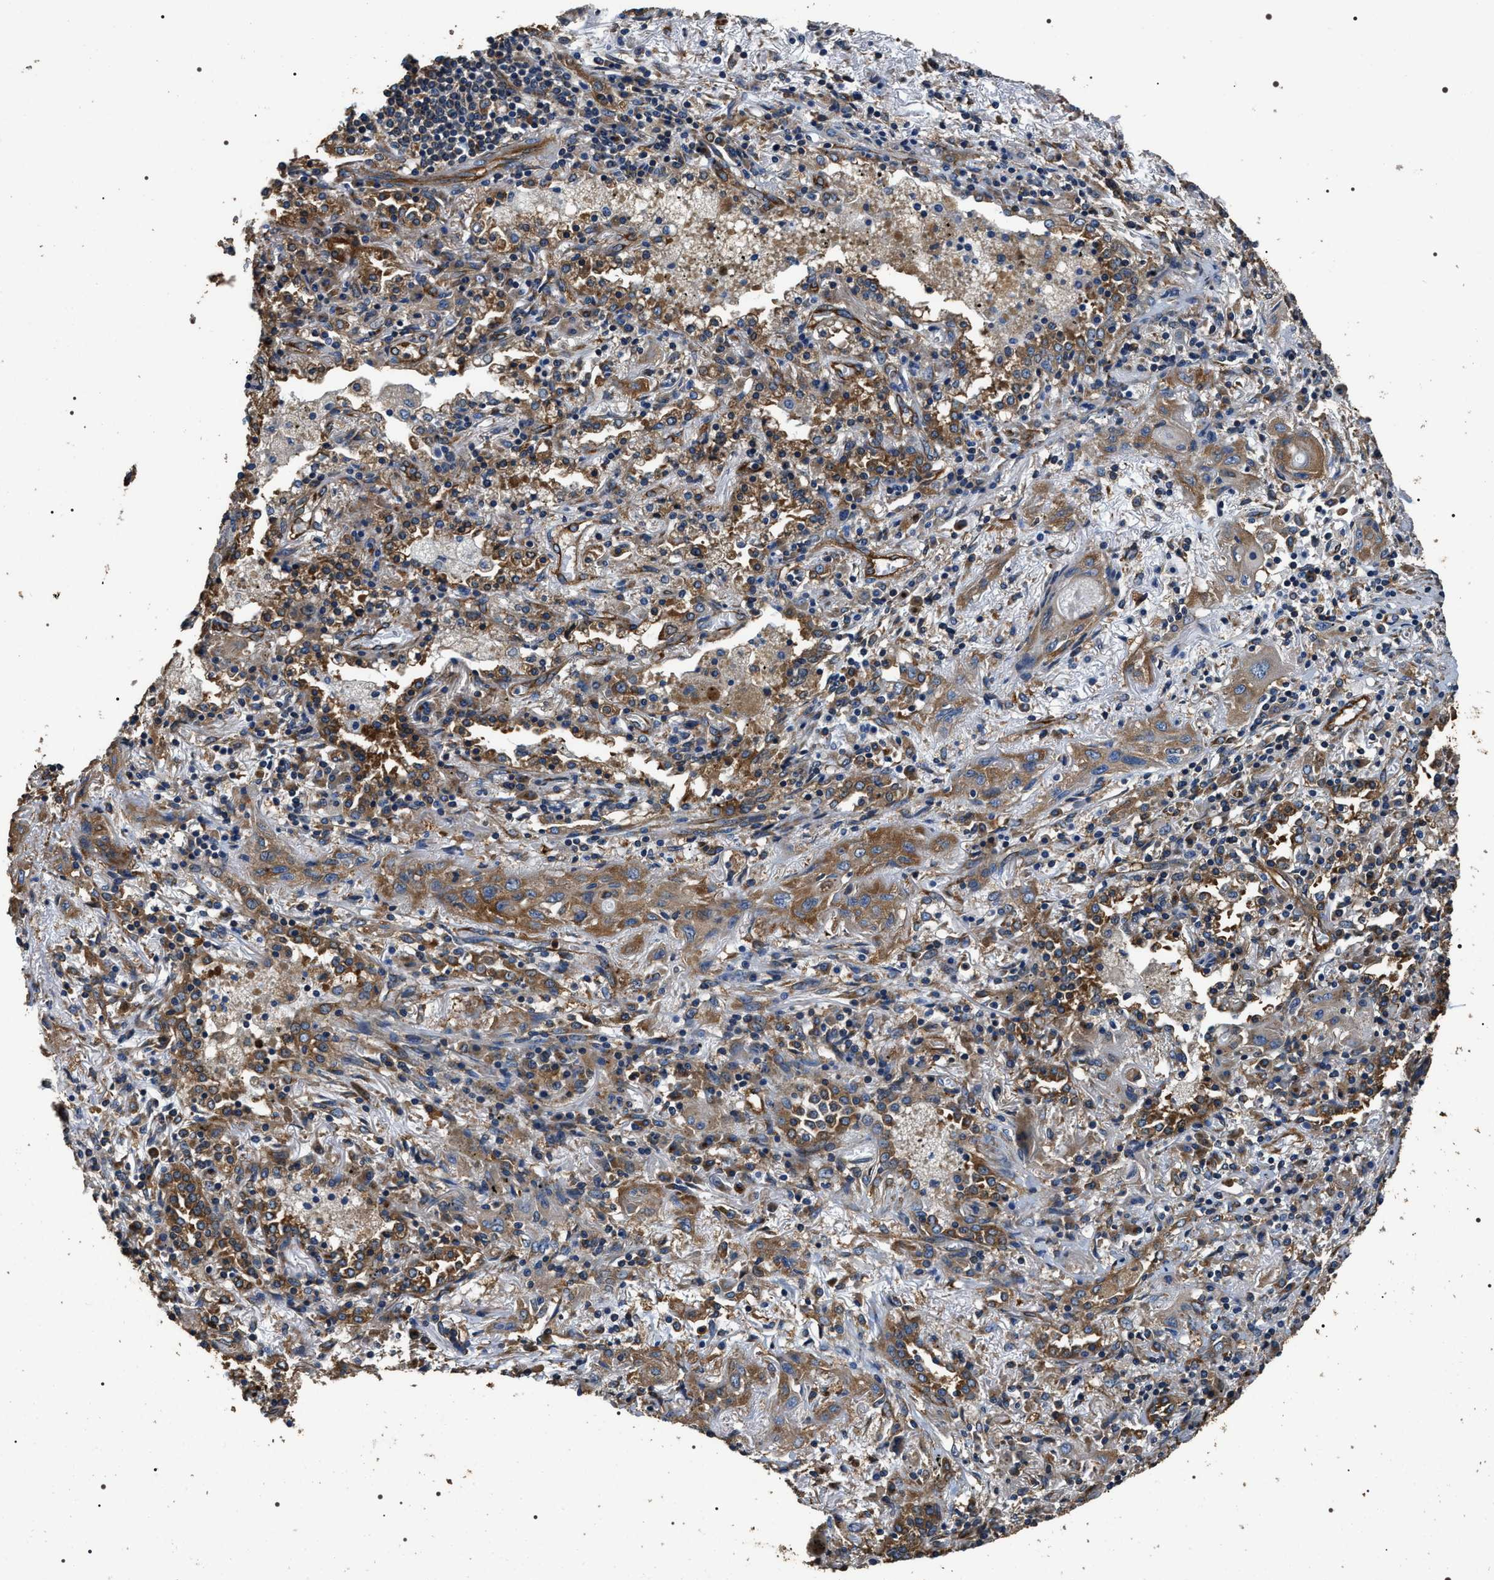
{"staining": {"intensity": "moderate", "quantity": ">75%", "location": "cytoplasmic/membranous"}, "tissue": "lung cancer", "cell_type": "Tumor cells", "image_type": "cancer", "snomed": [{"axis": "morphology", "description": "Squamous cell carcinoma, NOS"}, {"axis": "topography", "description": "Lung"}], "caption": "Approximately >75% of tumor cells in human lung squamous cell carcinoma show moderate cytoplasmic/membranous protein positivity as visualized by brown immunohistochemical staining.", "gene": "KTN1", "patient": {"sex": "female", "age": 47}}